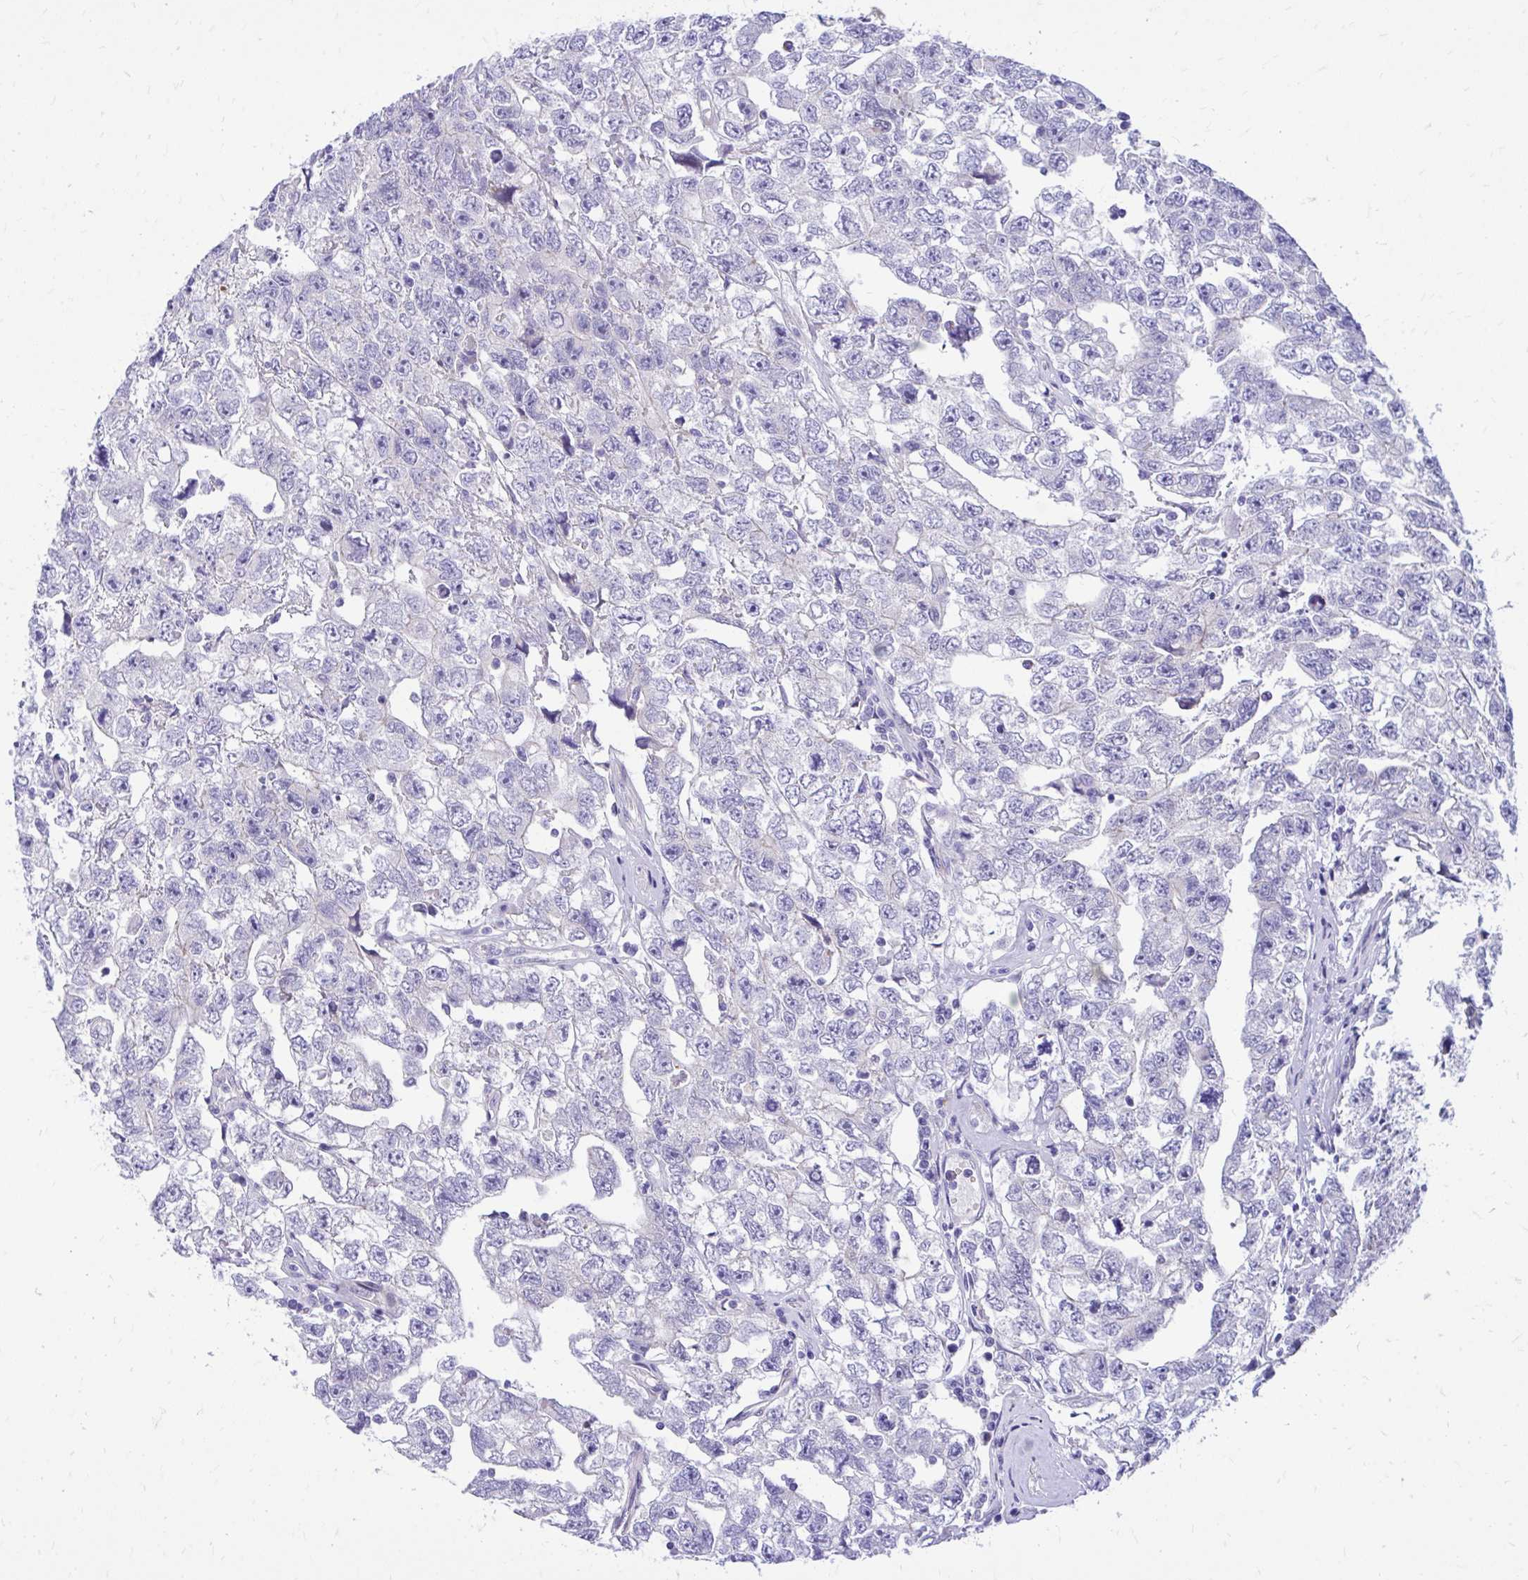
{"staining": {"intensity": "negative", "quantity": "none", "location": "none"}, "tissue": "testis cancer", "cell_type": "Tumor cells", "image_type": "cancer", "snomed": [{"axis": "morphology", "description": "Carcinoma, Embryonal, NOS"}, {"axis": "topography", "description": "Testis"}], "caption": "This histopathology image is of embryonal carcinoma (testis) stained with IHC to label a protein in brown with the nuclei are counter-stained blue. There is no positivity in tumor cells.", "gene": "ADAMTSL1", "patient": {"sex": "male", "age": 22}}